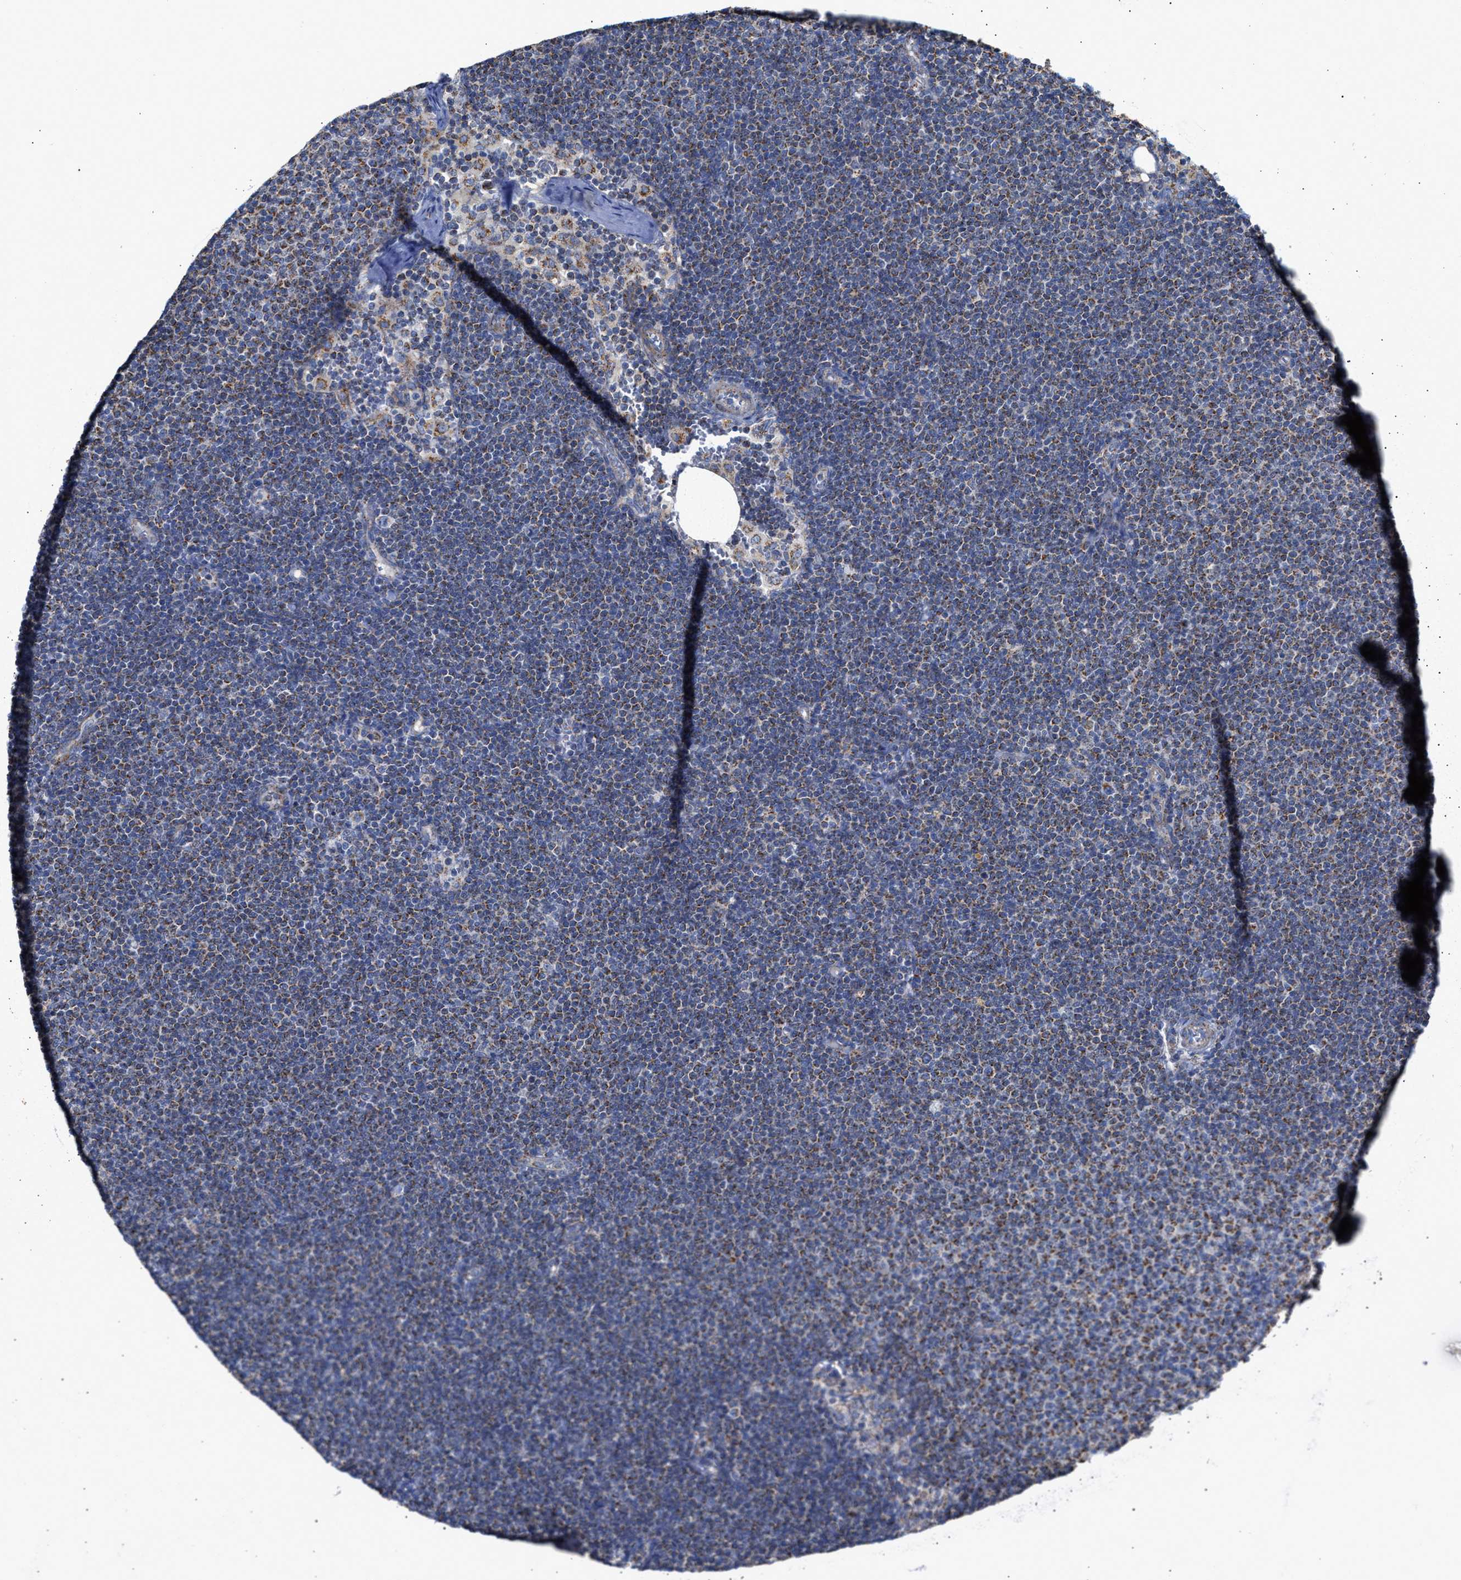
{"staining": {"intensity": "weak", "quantity": "25%-75%", "location": "cytoplasmic/membranous"}, "tissue": "lymphoma", "cell_type": "Tumor cells", "image_type": "cancer", "snomed": [{"axis": "morphology", "description": "Malignant lymphoma, non-Hodgkin's type, Low grade"}, {"axis": "topography", "description": "Lymph node"}], "caption": "Protein expression by immunohistochemistry (IHC) reveals weak cytoplasmic/membranous positivity in approximately 25%-75% of tumor cells in lymphoma.", "gene": "MECR", "patient": {"sex": "female", "age": 53}}